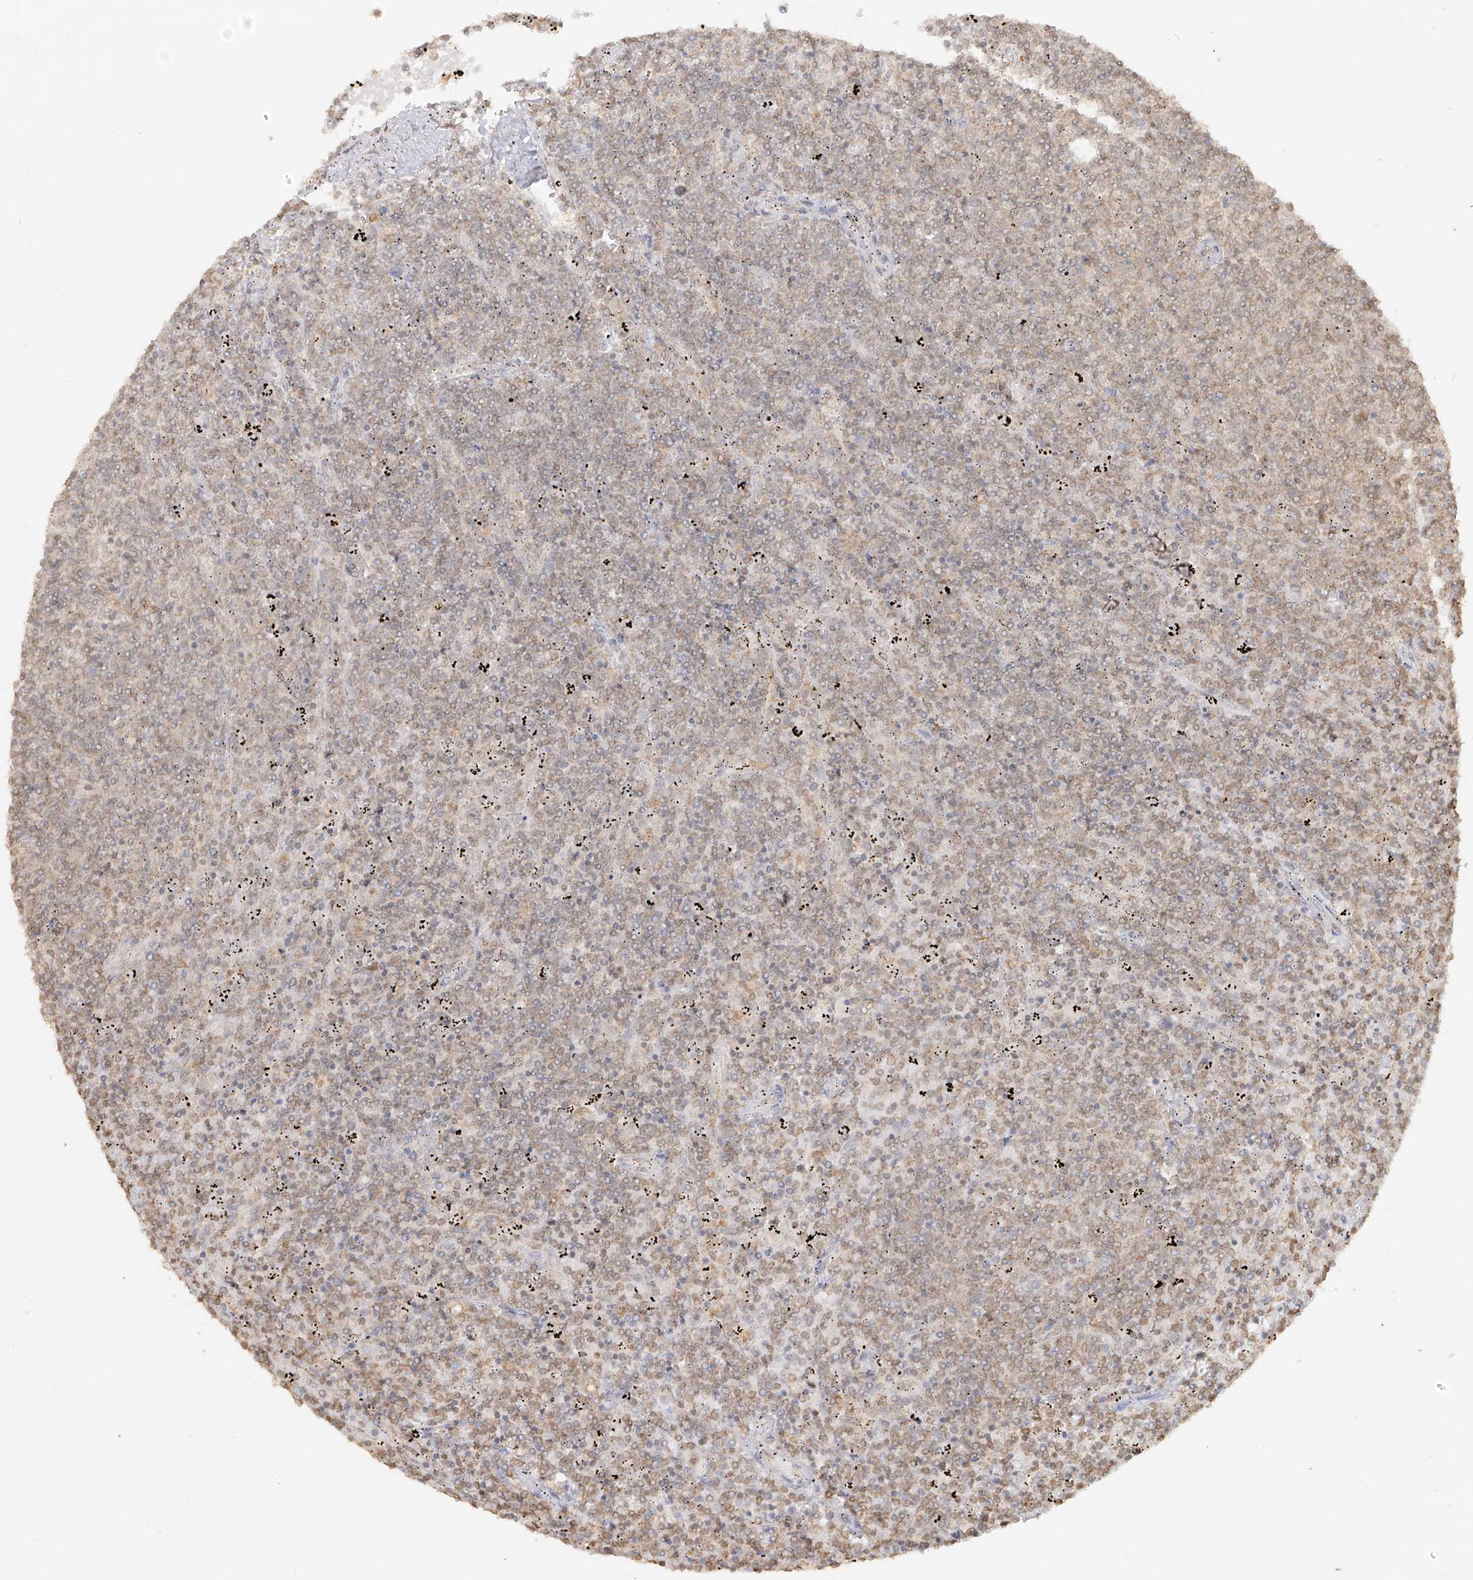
{"staining": {"intensity": "weak", "quantity": "25%-75%", "location": "cytoplasmic/membranous,nuclear"}, "tissue": "lymphoma", "cell_type": "Tumor cells", "image_type": "cancer", "snomed": [{"axis": "morphology", "description": "Malignant lymphoma, non-Hodgkin's type, Low grade"}, {"axis": "topography", "description": "Spleen"}], "caption": "Human malignant lymphoma, non-Hodgkin's type (low-grade) stained with a protein marker reveals weak staining in tumor cells.", "gene": "TIGAR", "patient": {"sex": "female", "age": 50}}